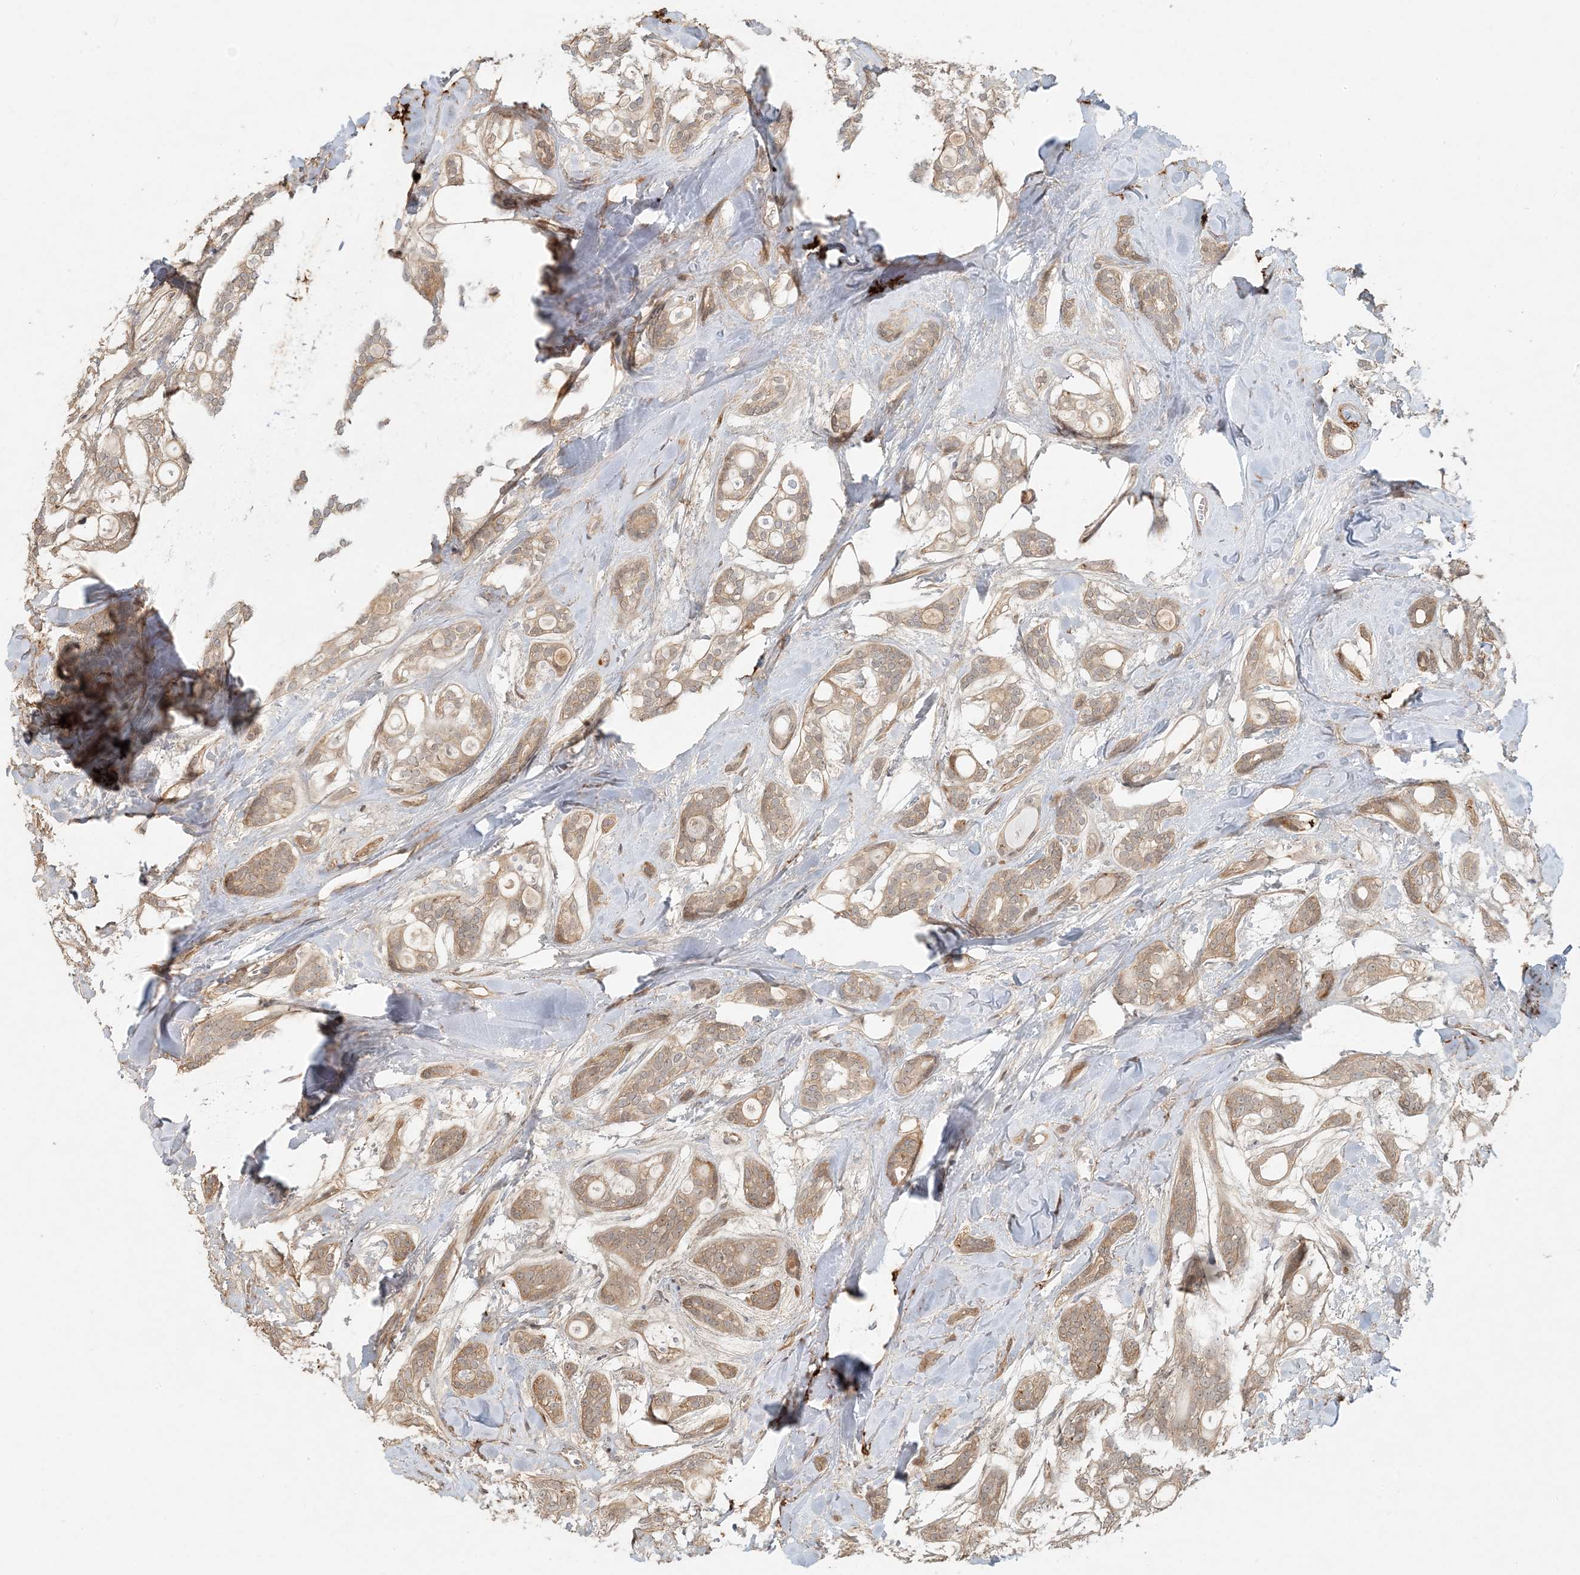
{"staining": {"intensity": "moderate", "quantity": ">75%", "location": "cytoplasmic/membranous"}, "tissue": "head and neck cancer", "cell_type": "Tumor cells", "image_type": "cancer", "snomed": [{"axis": "morphology", "description": "Adenocarcinoma, NOS"}, {"axis": "topography", "description": "Head-Neck"}], "caption": "Protein expression by immunohistochemistry (IHC) reveals moderate cytoplasmic/membranous staining in approximately >75% of tumor cells in head and neck cancer (adenocarcinoma). (Brightfield microscopy of DAB IHC at high magnification).", "gene": "OBI1", "patient": {"sex": "male", "age": 66}}